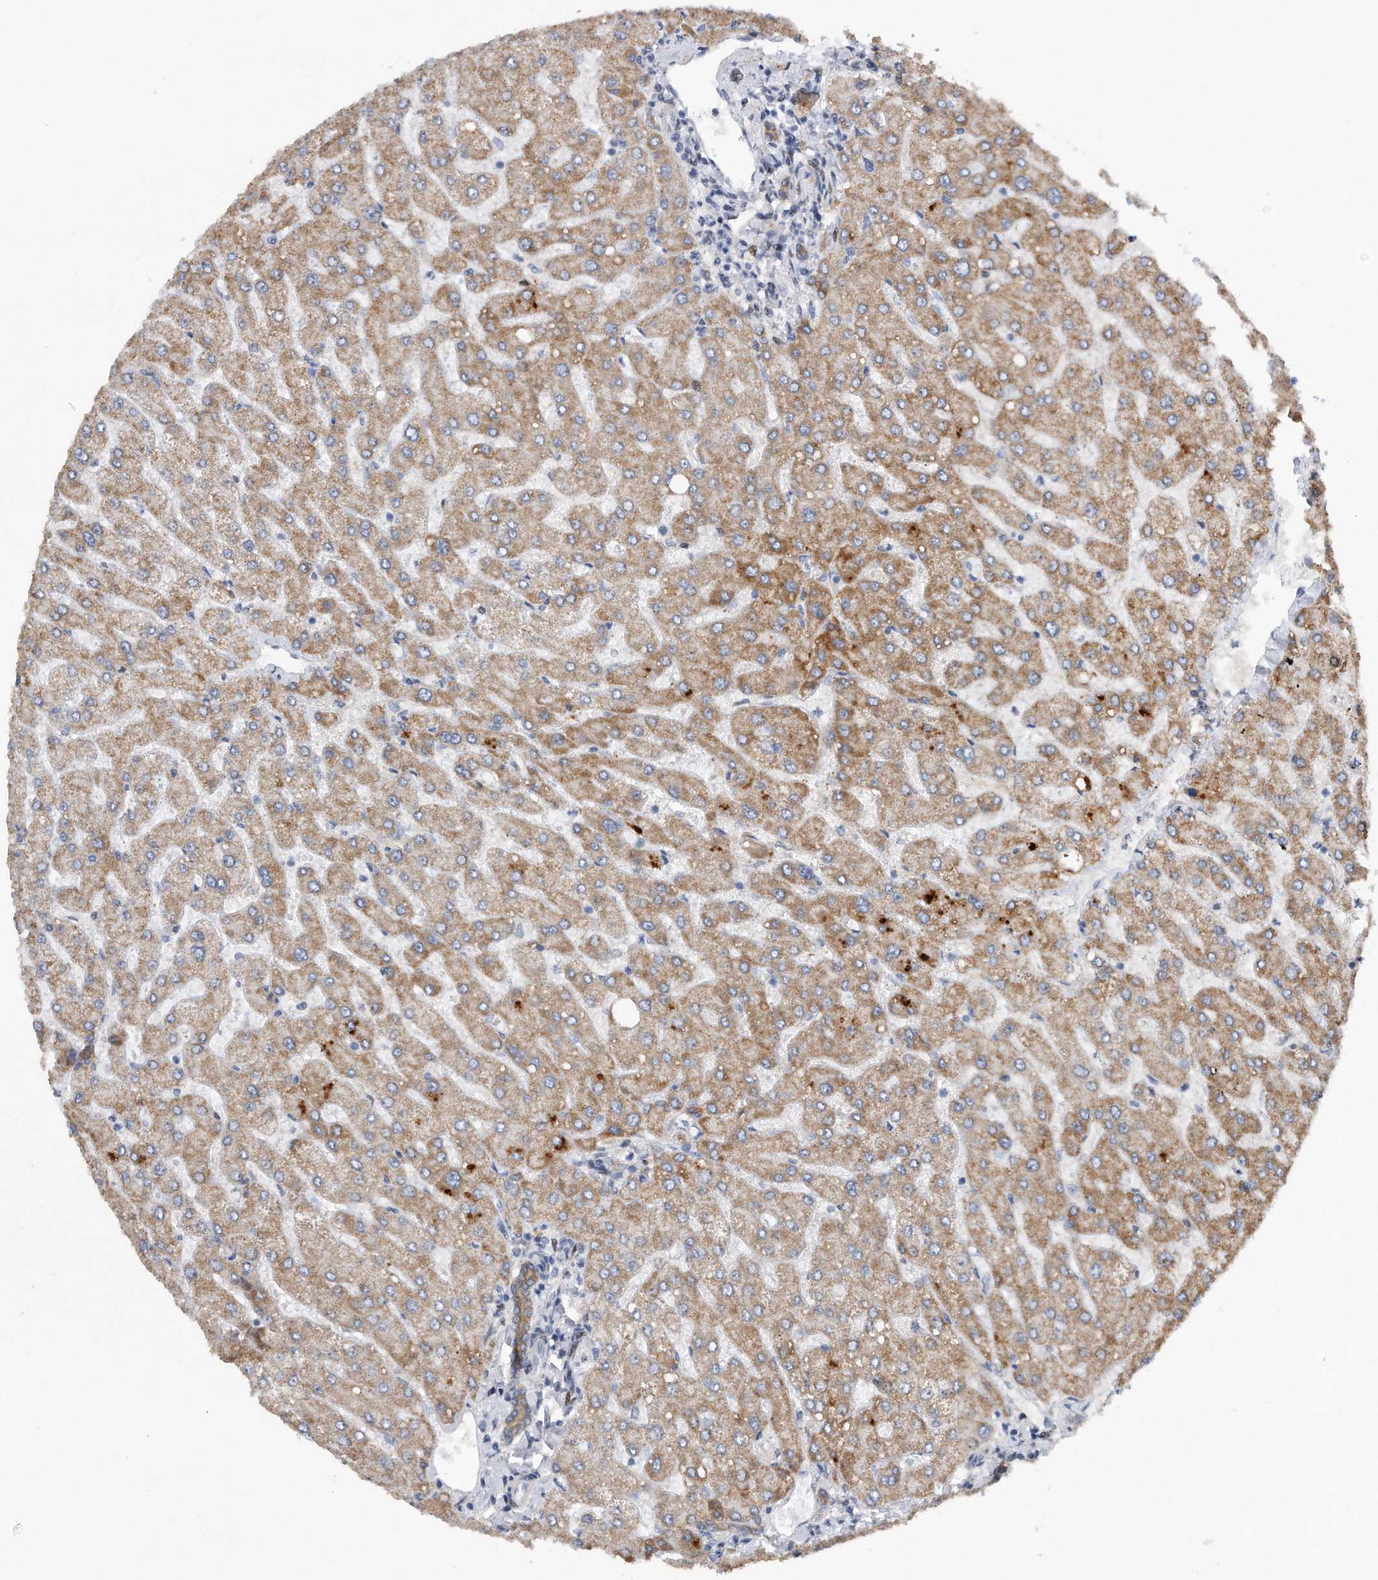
{"staining": {"intensity": "moderate", "quantity": ">75%", "location": "cytoplasmic/membranous"}, "tissue": "liver", "cell_type": "Cholangiocytes", "image_type": "normal", "snomed": [{"axis": "morphology", "description": "Normal tissue, NOS"}, {"axis": "topography", "description": "Liver"}], "caption": "This is a micrograph of immunohistochemistry staining of benign liver, which shows moderate expression in the cytoplasmic/membranous of cholangiocytes.", "gene": "CDH12", "patient": {"sex": "male", "age": 55}}